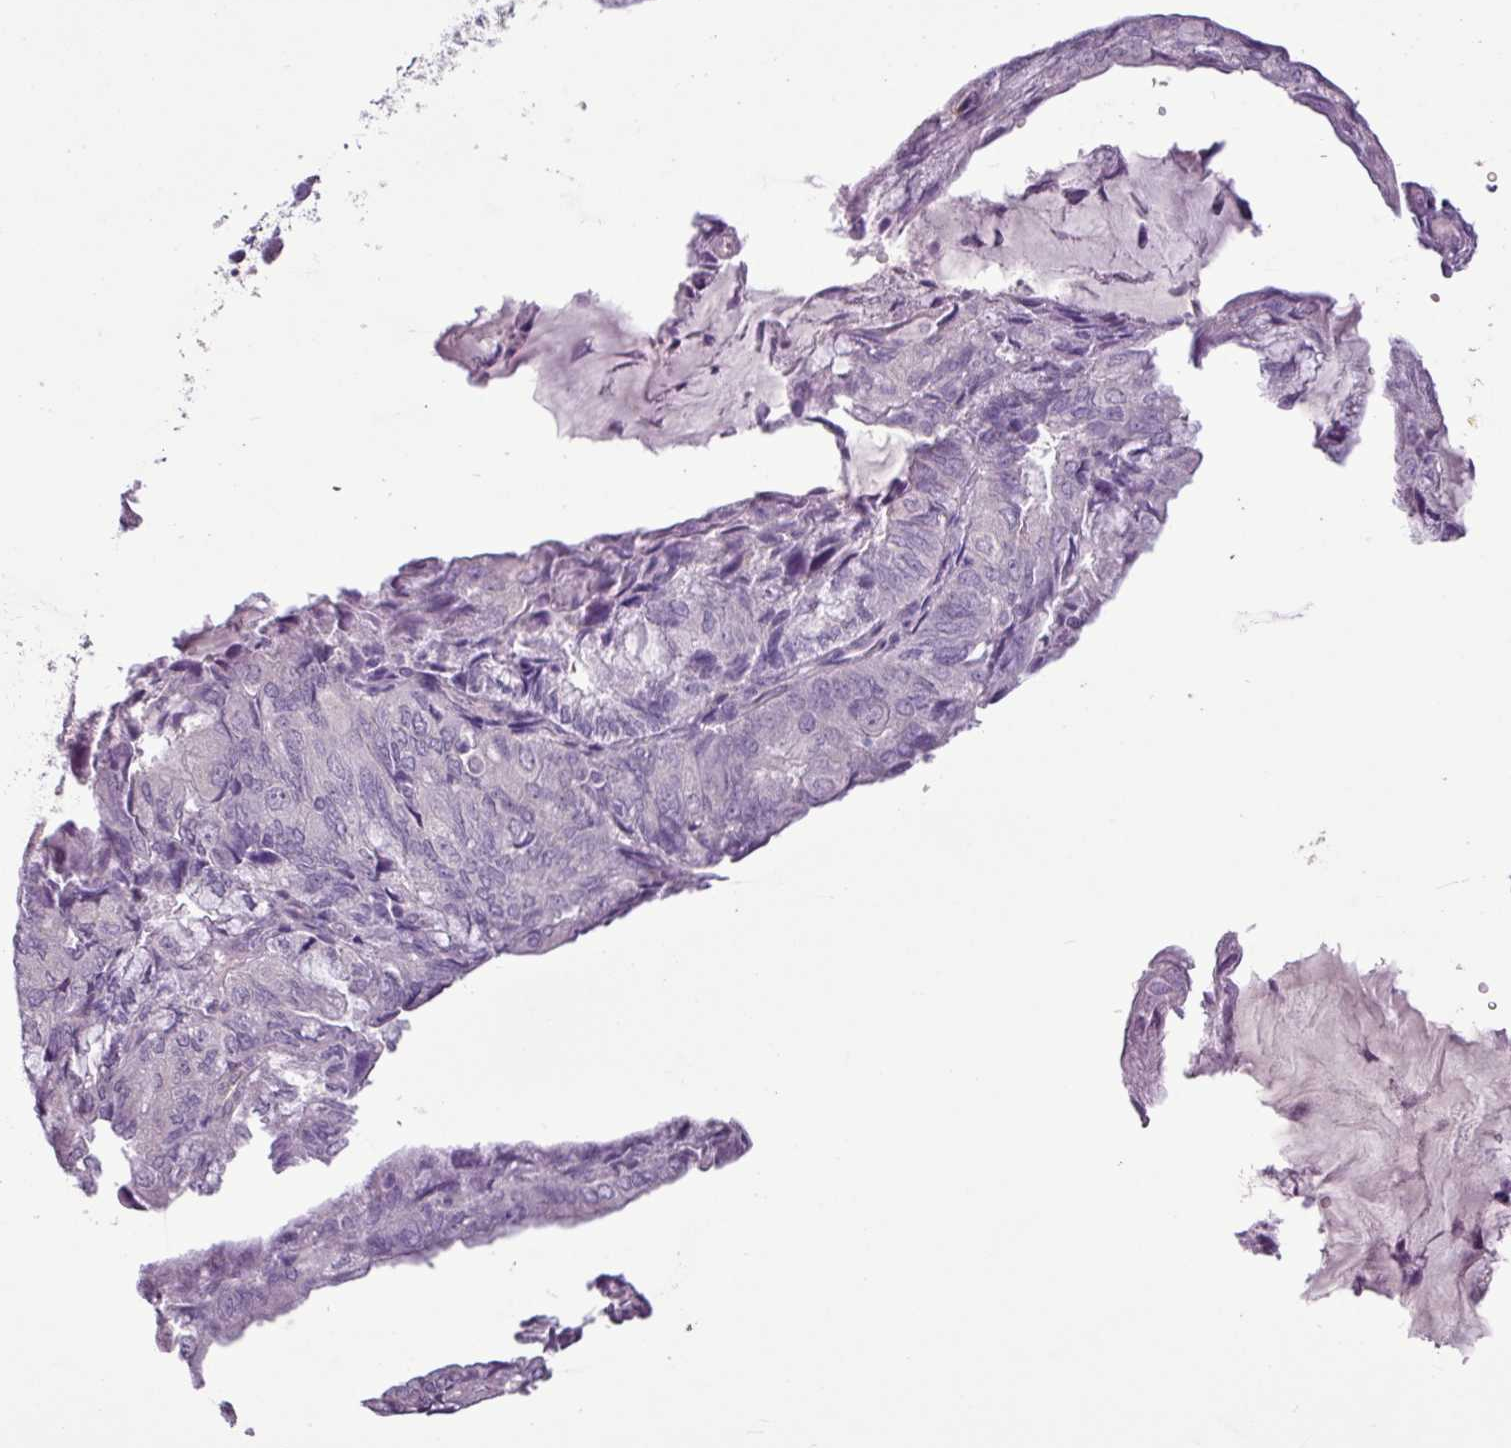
{"staining": {"intensity": "negative", "quantity": "none", "location": "none"}, "tissue": "endometrial cancer", "cell_type": "Tumor cells", "image_type": "cancer", "snomed": [{"axis": "morphology", "description": "Adenocarcinoma, NOS"}, {"axis": "topography", "description": "Endometrium"}], "caption": "An immunohistochemistry image of adenocarcinoma (endometrial) is shown. There is no staining in tumor cells of adenocarcinoma (endometrial).", "gene": "C9orf24", "patient": {"sex": "female", "age": 81}}